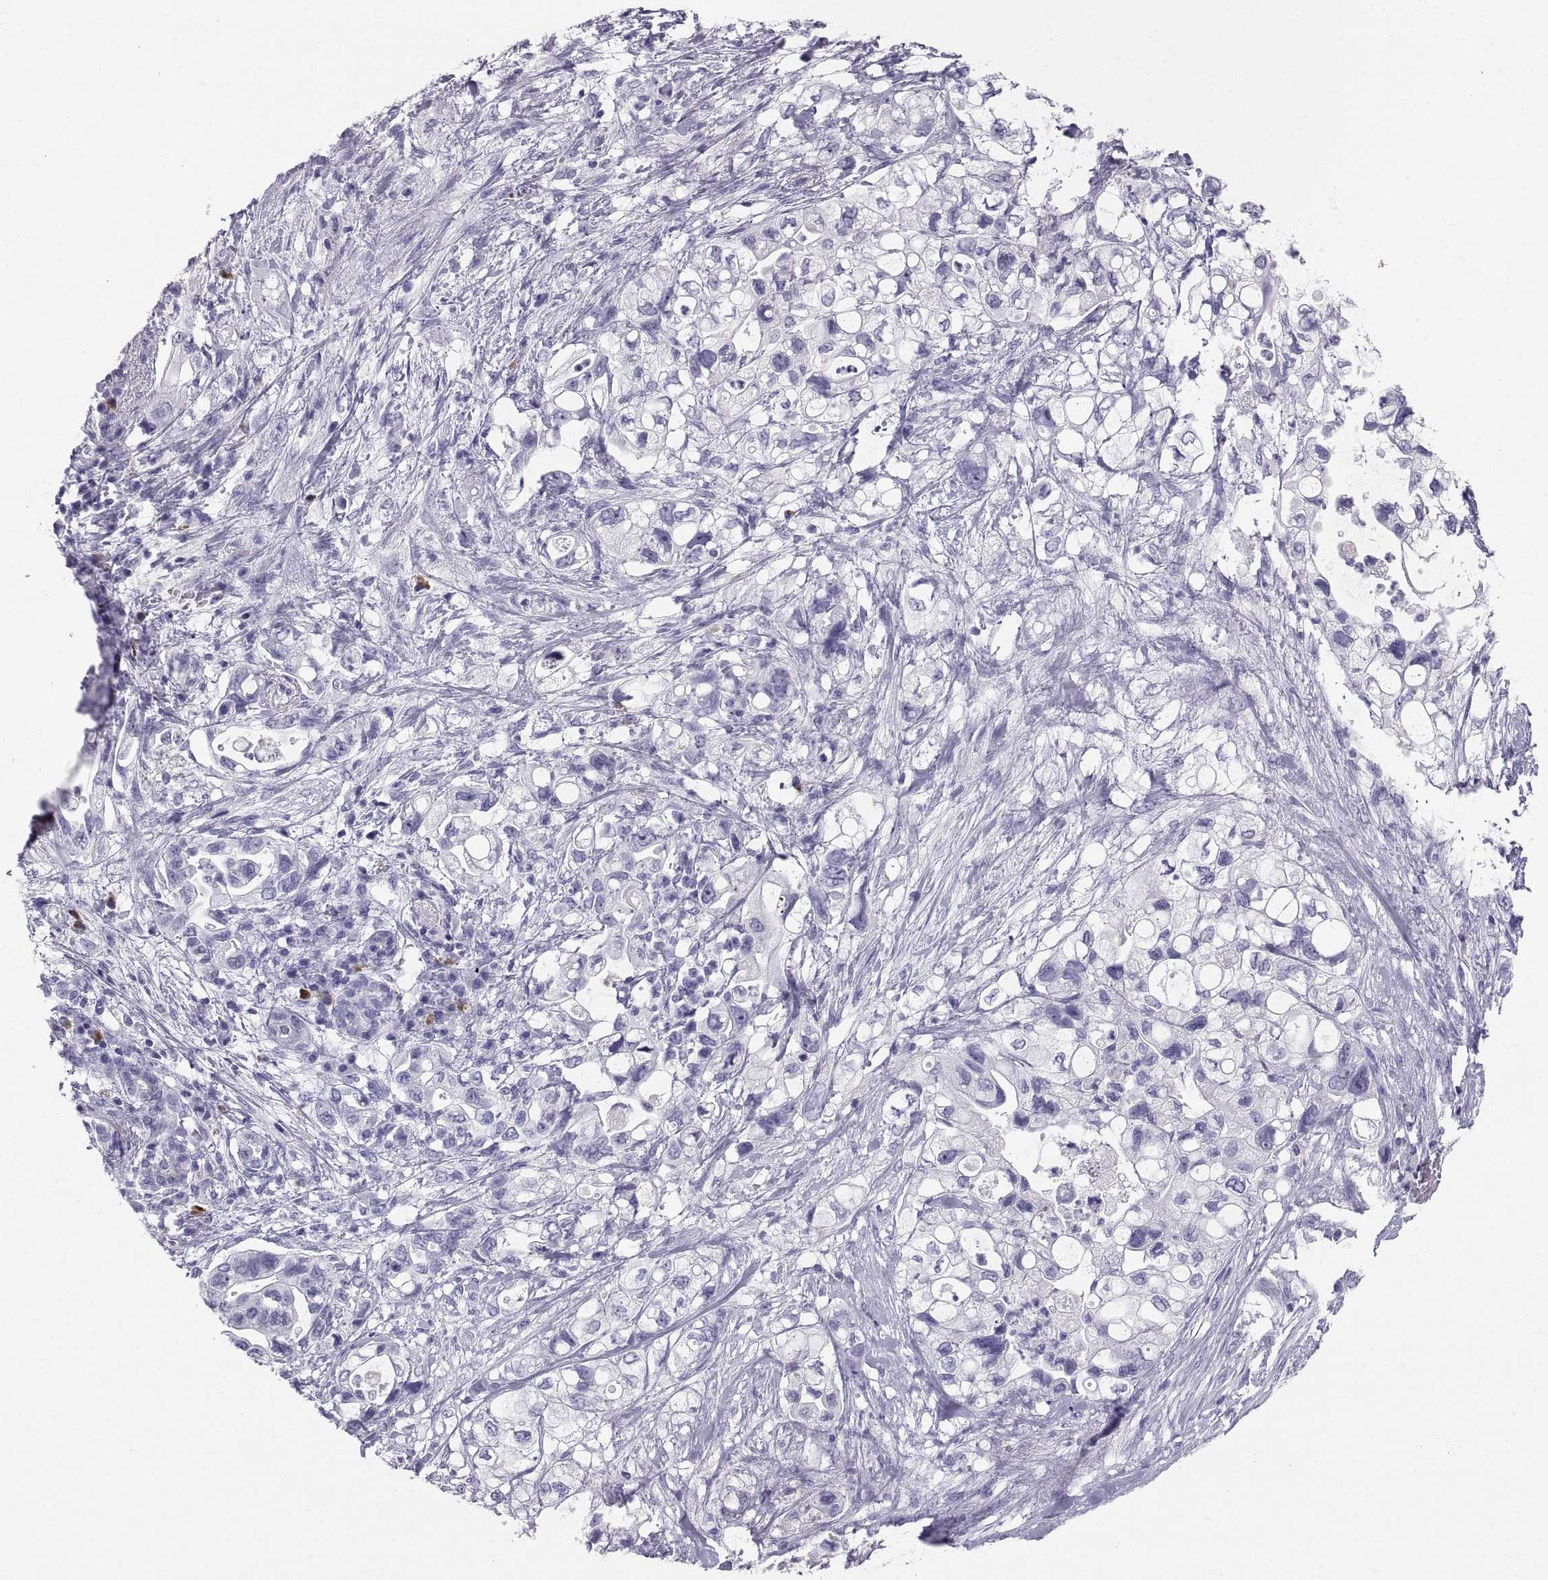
{"staining": {"intensity": "negative", "quantity": "none", "location": "none"}, "tissue": "pancreatic cancer", "cell_type": "Tumor cells", "image_type": "cancer", "snomed": [{"axis": "morphology", "description": "Adenocarcinoma, NOS"}, {"axis": "topography", "description": "Pancreas"}], "caption": "Immunohistochemistry (IHC) of pancreatic adenocarcinoma demonstrates no expression in tumor cells.", "gene": "CT47A10", "patient": {"sex": "female", "age": 72}}